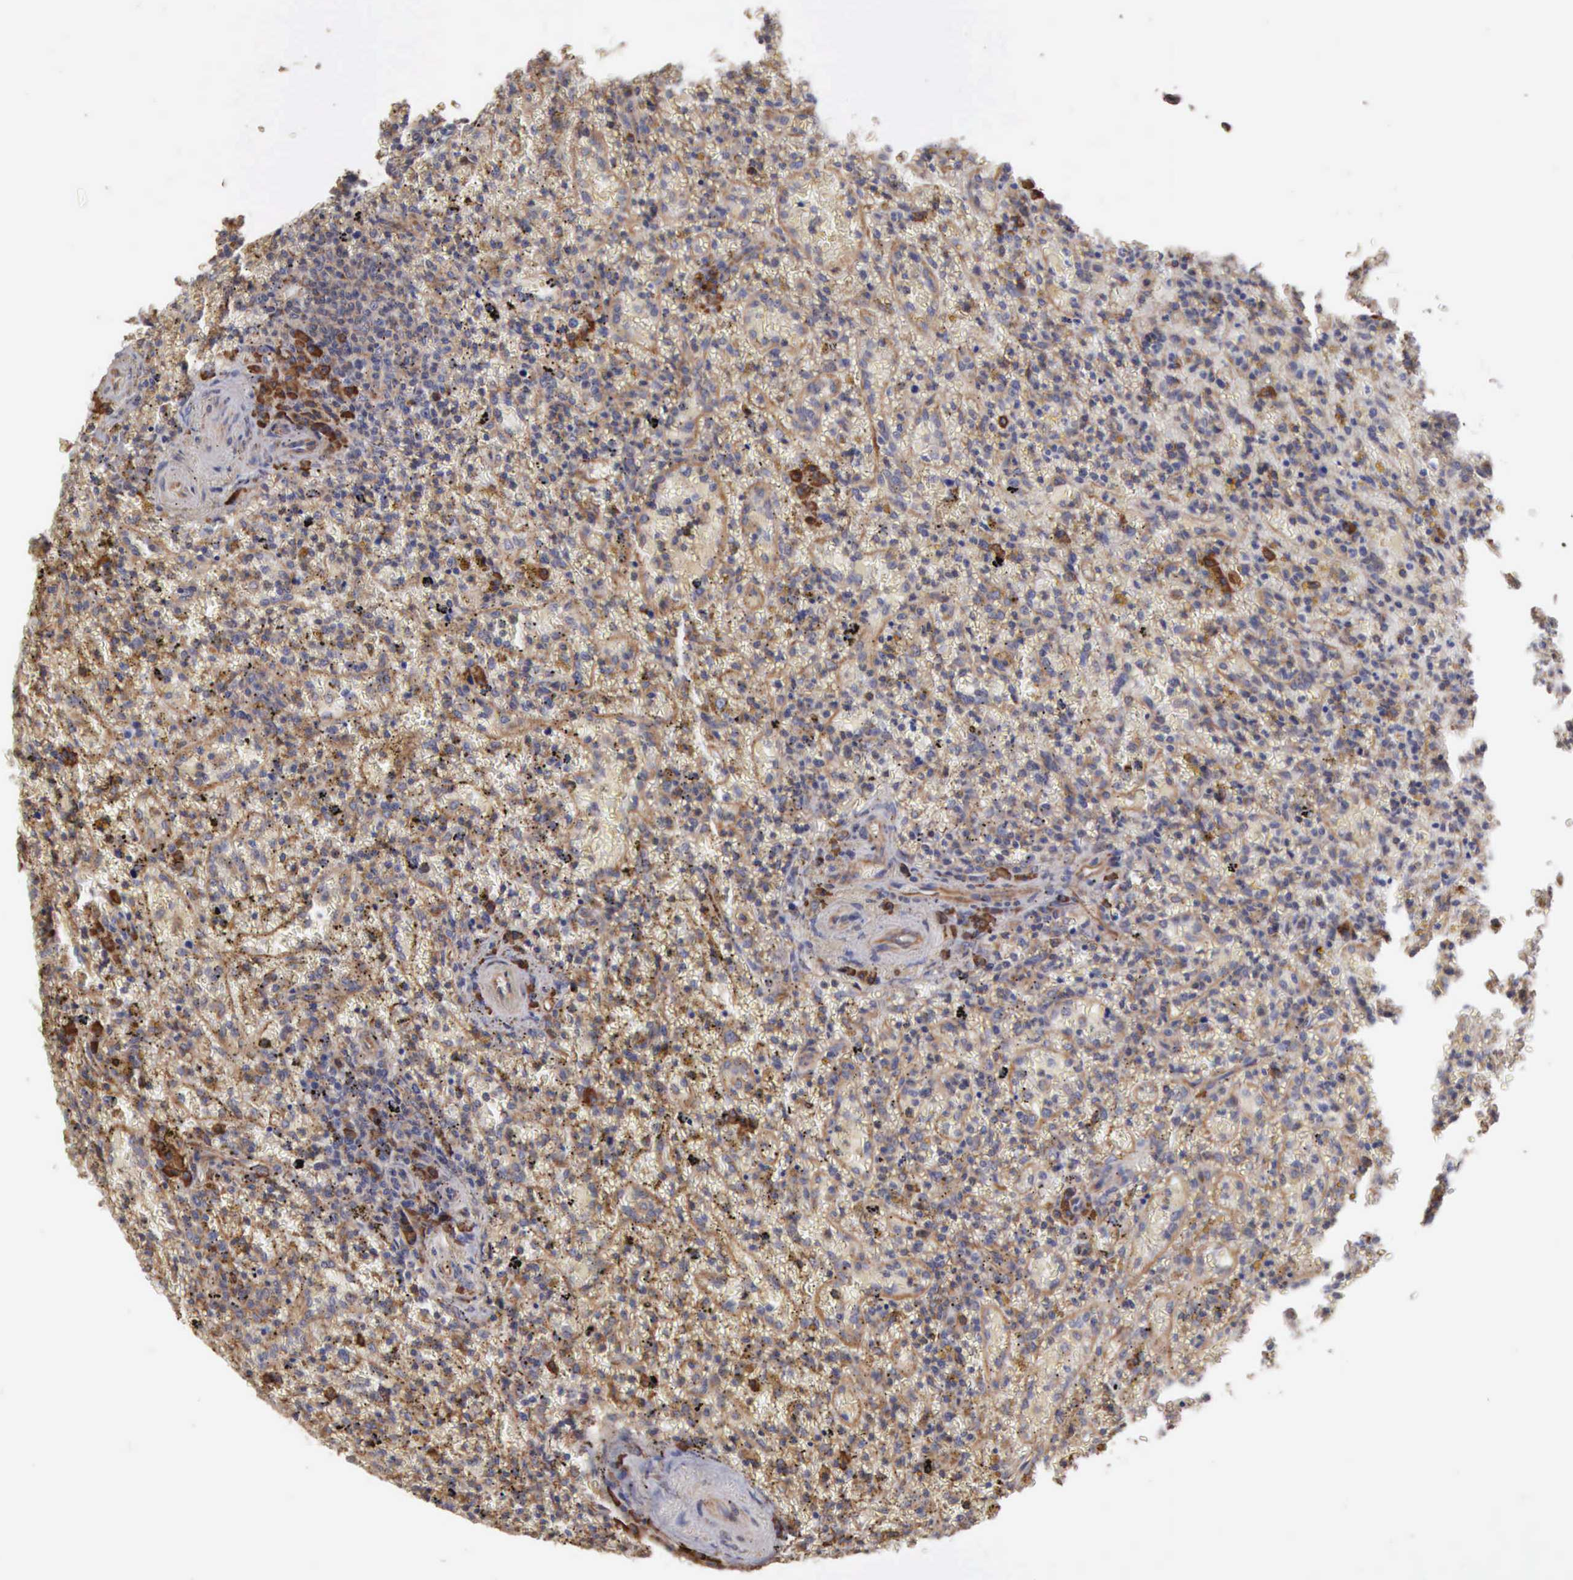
{"staining": {"intensity": "negative", "quantity": "none", "location": "none"}, "tissue": "lymphoma", "cell_type": "Tumor cells", "image_type": "cancer", "snomed": [{"axis": "morphology", "description": "Malignant lymphoma, non-Hodgkin's type, High grade"}, {"axis": "topography", "description": "Spleen"}, {"axis": "topography", "description": "Lymph node"}], "caption": "DAB (3,3'-diaminobenzidine) immunohistochemical staining of lymphoma demonstrates no significant staining in tumor cells.", "gene": "GPR101", "patient": {"sex": "female", "age": 70}}